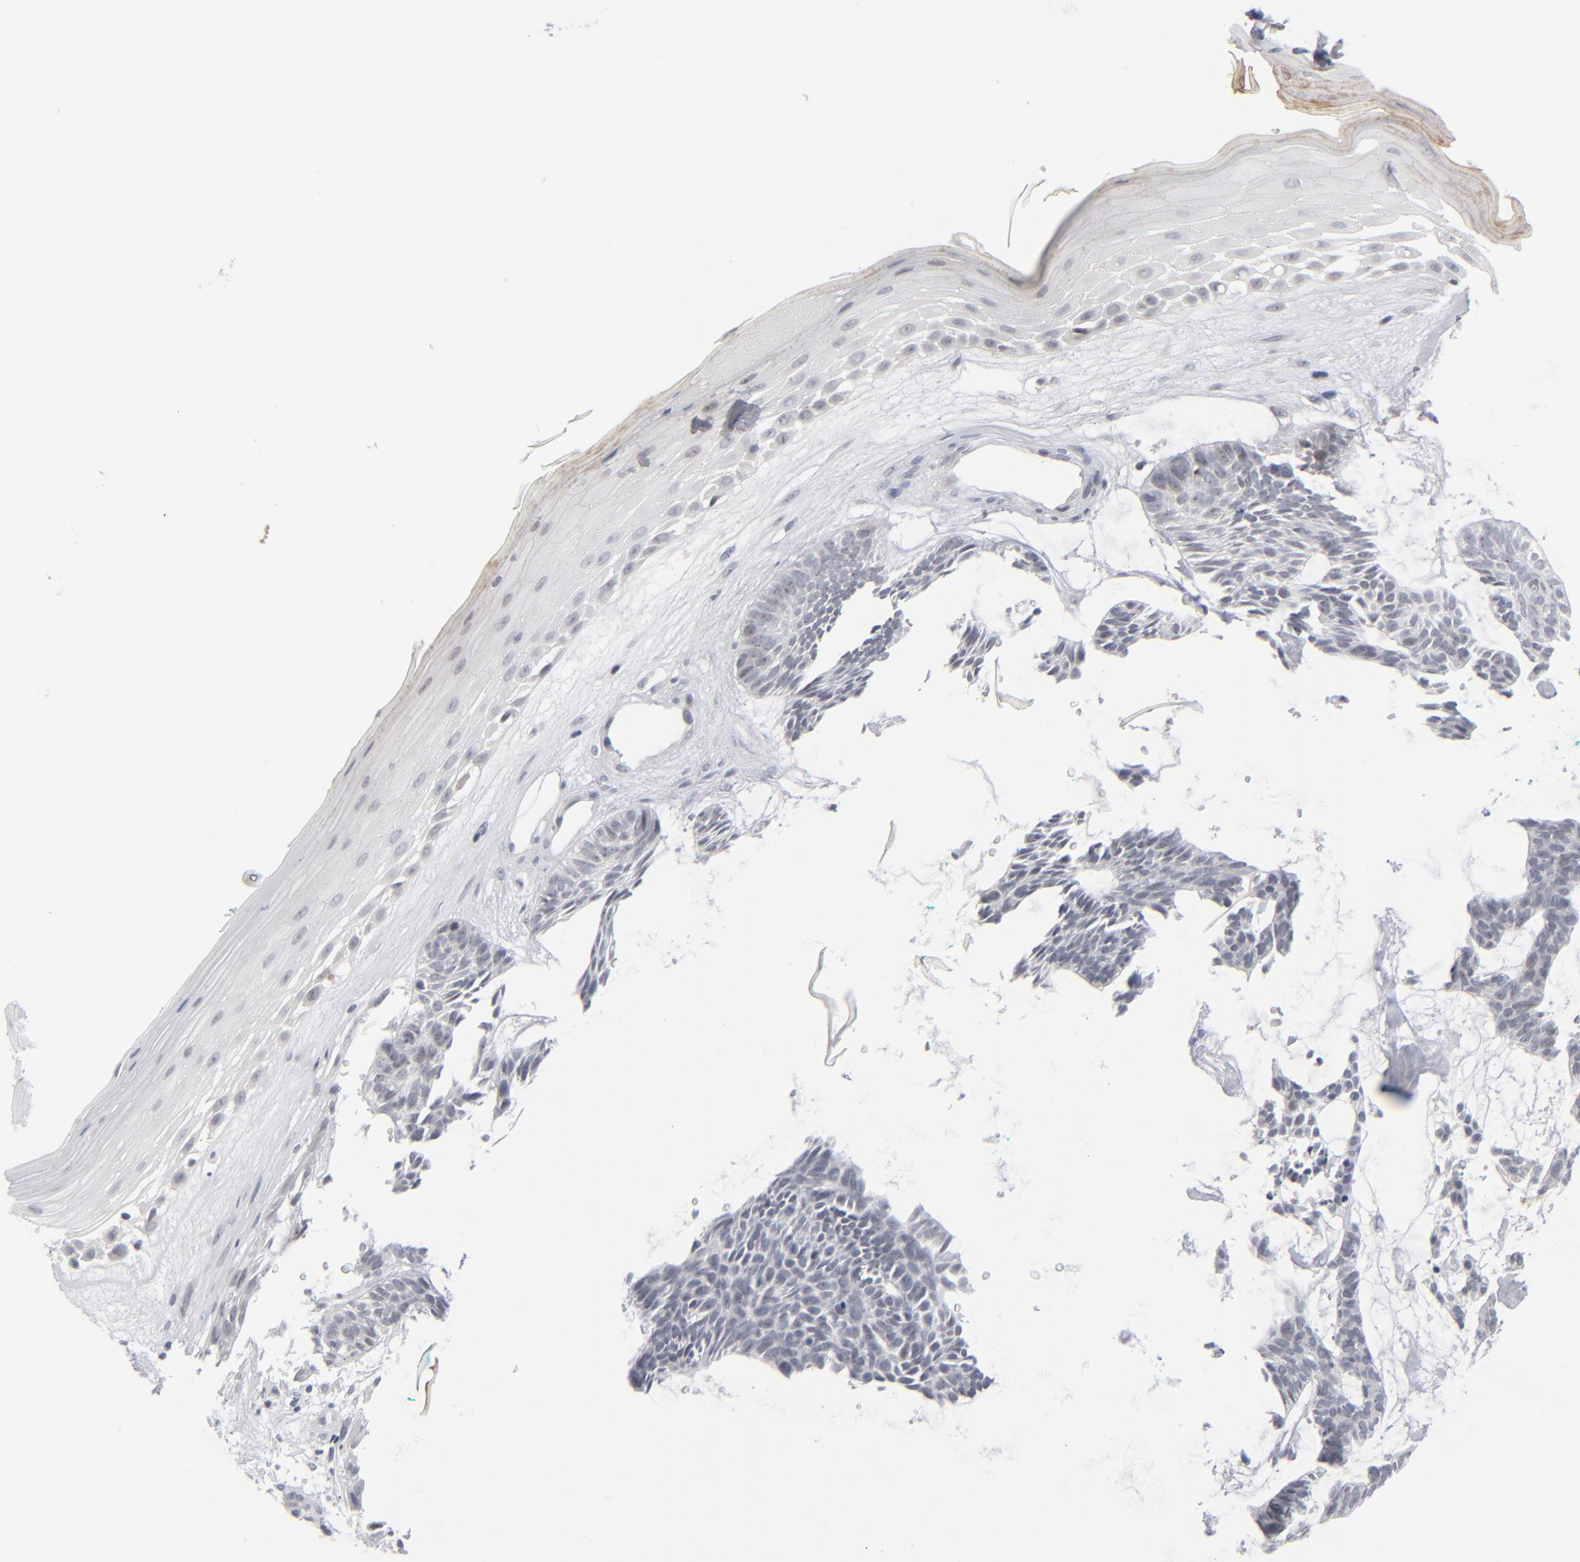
{"staining": {"intensity": "negative", "quantity": "none", "location": "none"}, "tissue": "skin cancer", "cell_type": "Tumor cells", "image_type": "cancer", "snomed": [{"axis": "morphology", "description": "Basal cell carcinoma"}, {"axis": "topography", "description": "Skin"}], "caption": "A high-resolution photomicrograph shows immunohistochemistry staining of basal cell carcinoma (skin), which exhibits no significant positivity in tumor cells.", "gene": "POF1B", "patient": {"sex": "male", "age": 75}}